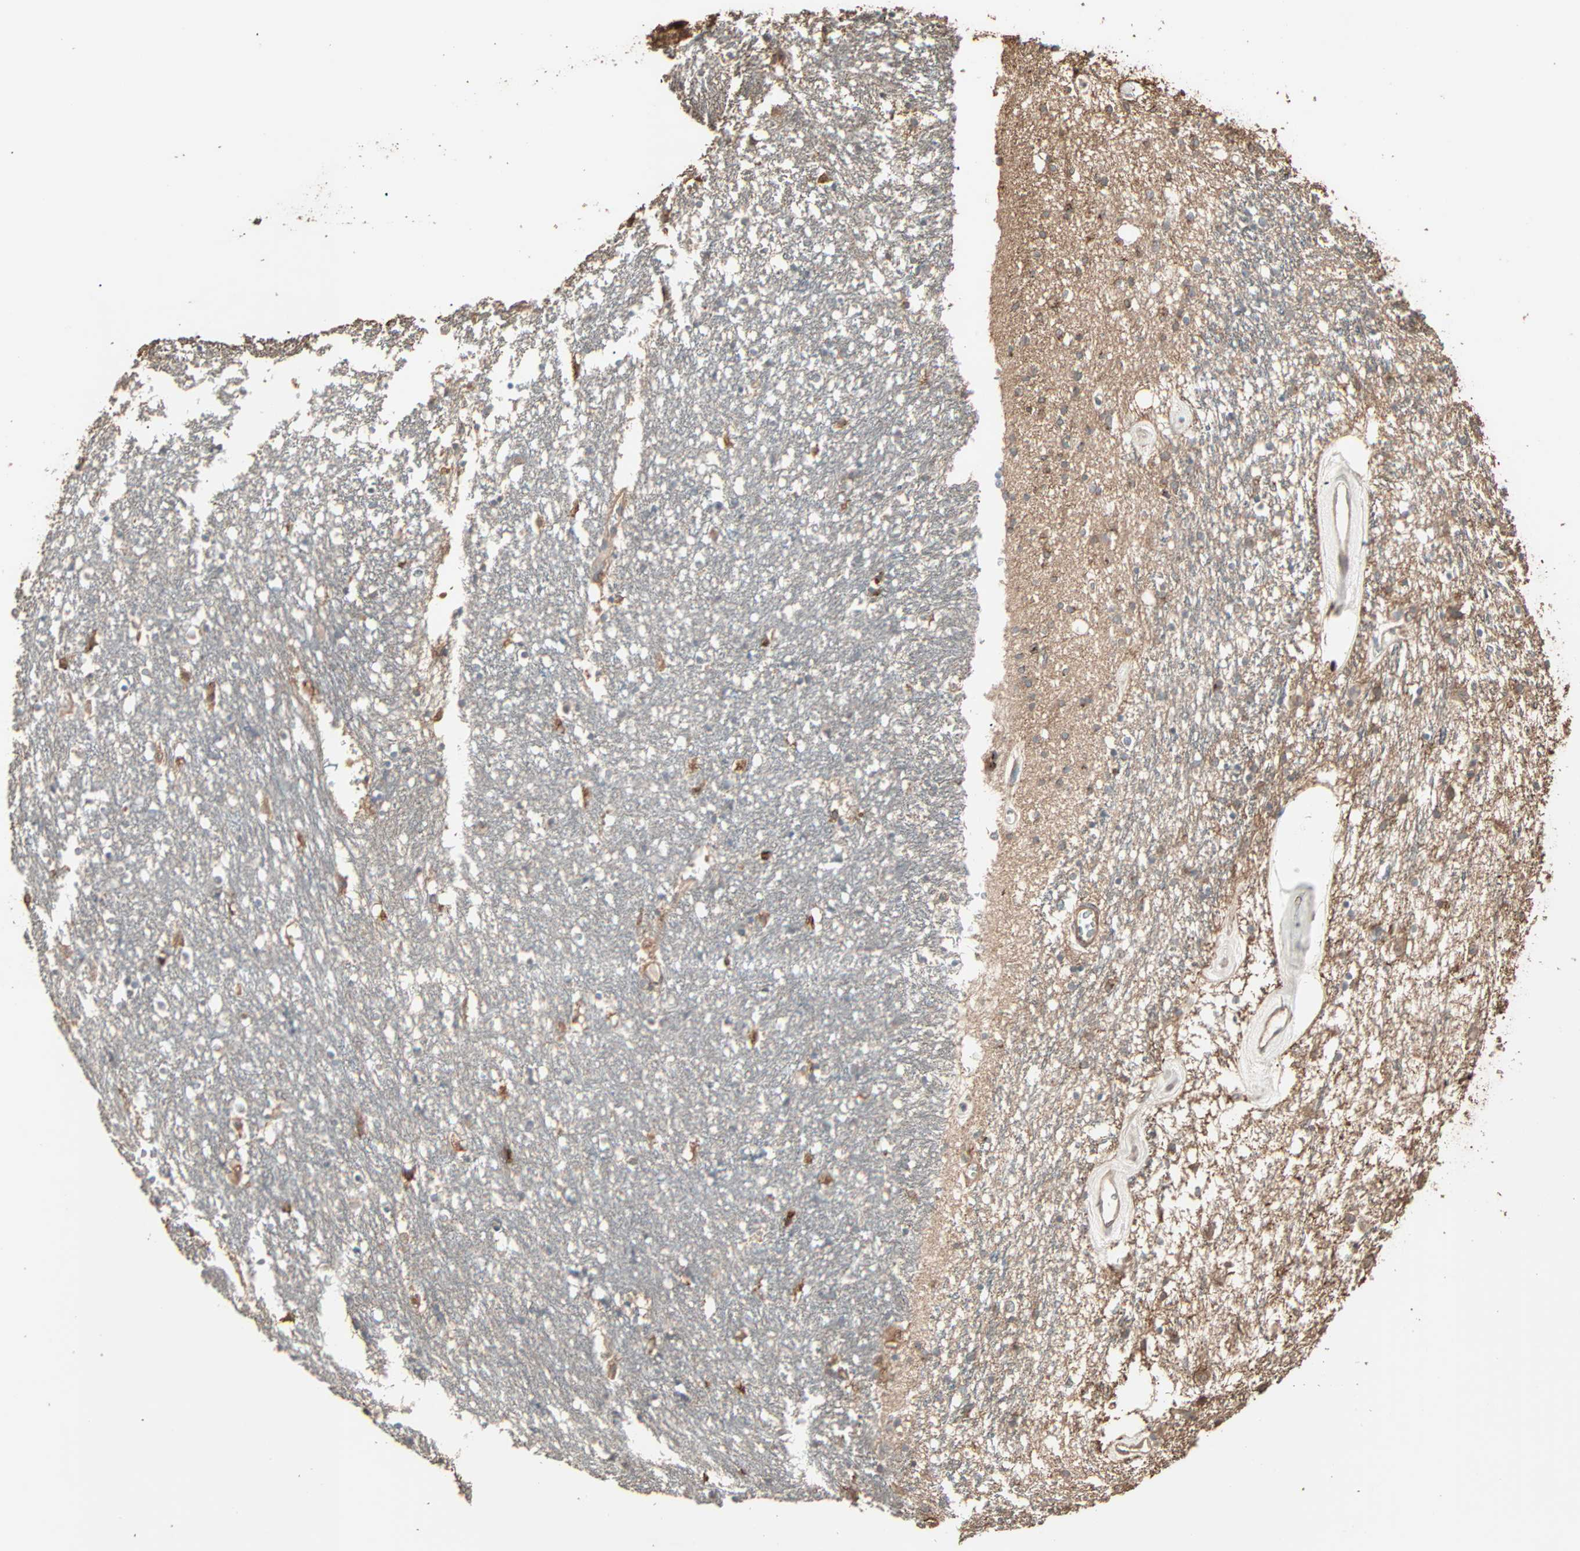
{"staining": {"intensity": "moderate", "quantity": "<25%", "location": "cytoplasmic/membranous"}, "tissue": "caudate", "cell_type": "Glial cells", "image_type": "normal", "snomed": [{"axis": "morphology", "description": "Normal tissue, NOS"}, {"axis": "topography", "description": "Lateral ventricle wall"}], "caption": "A histopathology image showing moderate cytoplasmic/membranous expression in approximately <25% of glial cells in normal caudate, as visualized by brown immunohistochemical staining.", "gene": "GALNT3", "patient": {"sex": "female", "age": 54}}